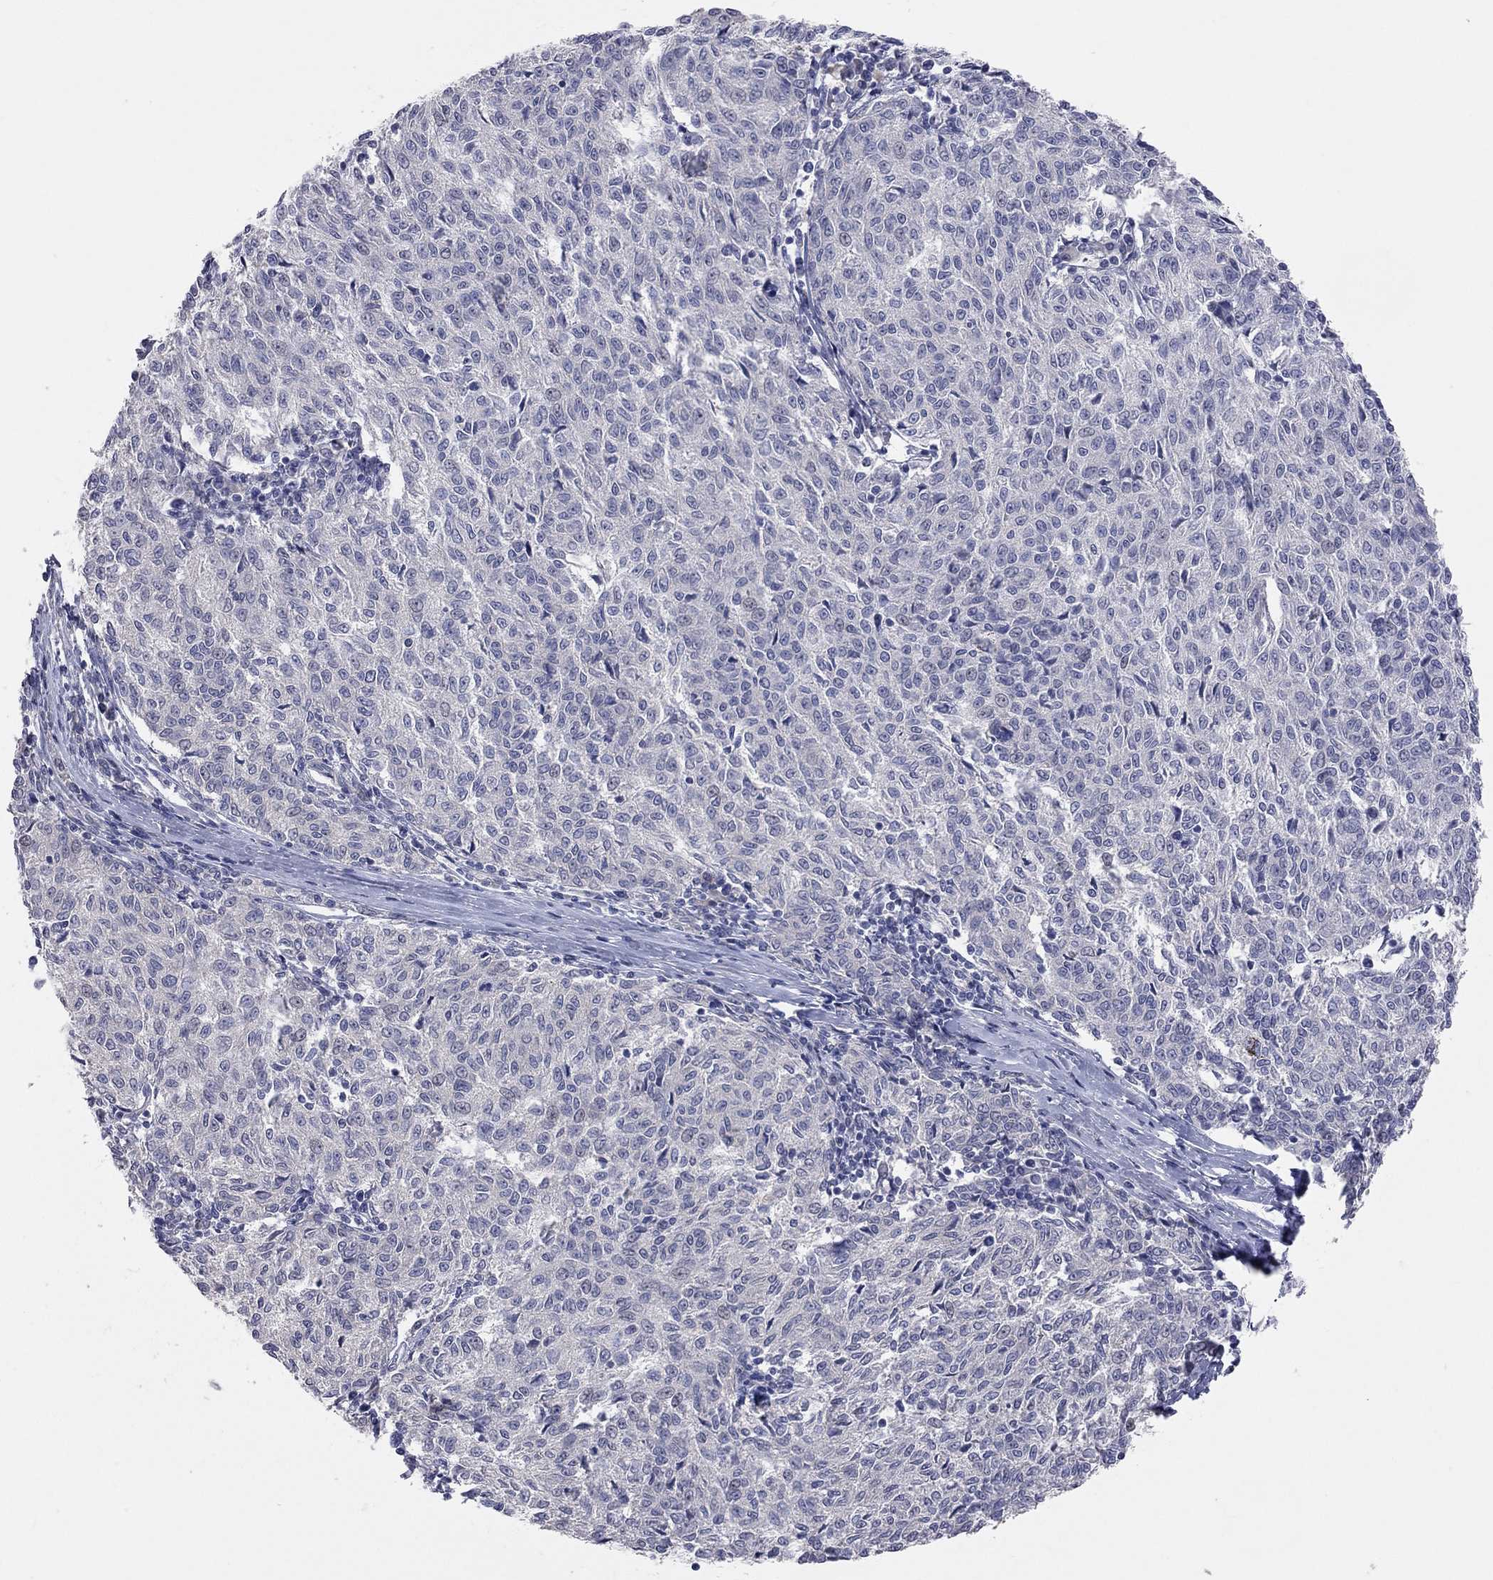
{"staining": {"intensity": "negative", "quantity": "none", "location": "none"}, "tissue": "melanoma", "cell_type": "Tumor cells", "image_type": "cancer", "snomed": [{"axis": "morphology", "description": "Malignant melanoma, NOS"}, {"axis": "topography", "description": "Skin"}], "caption": "This is an immunohistochemistry (IHC) image of human melanoma. There is no staining in tumor cells.", "gene": "KCNB1", "patient": {"sex": "female", "age": 72}}